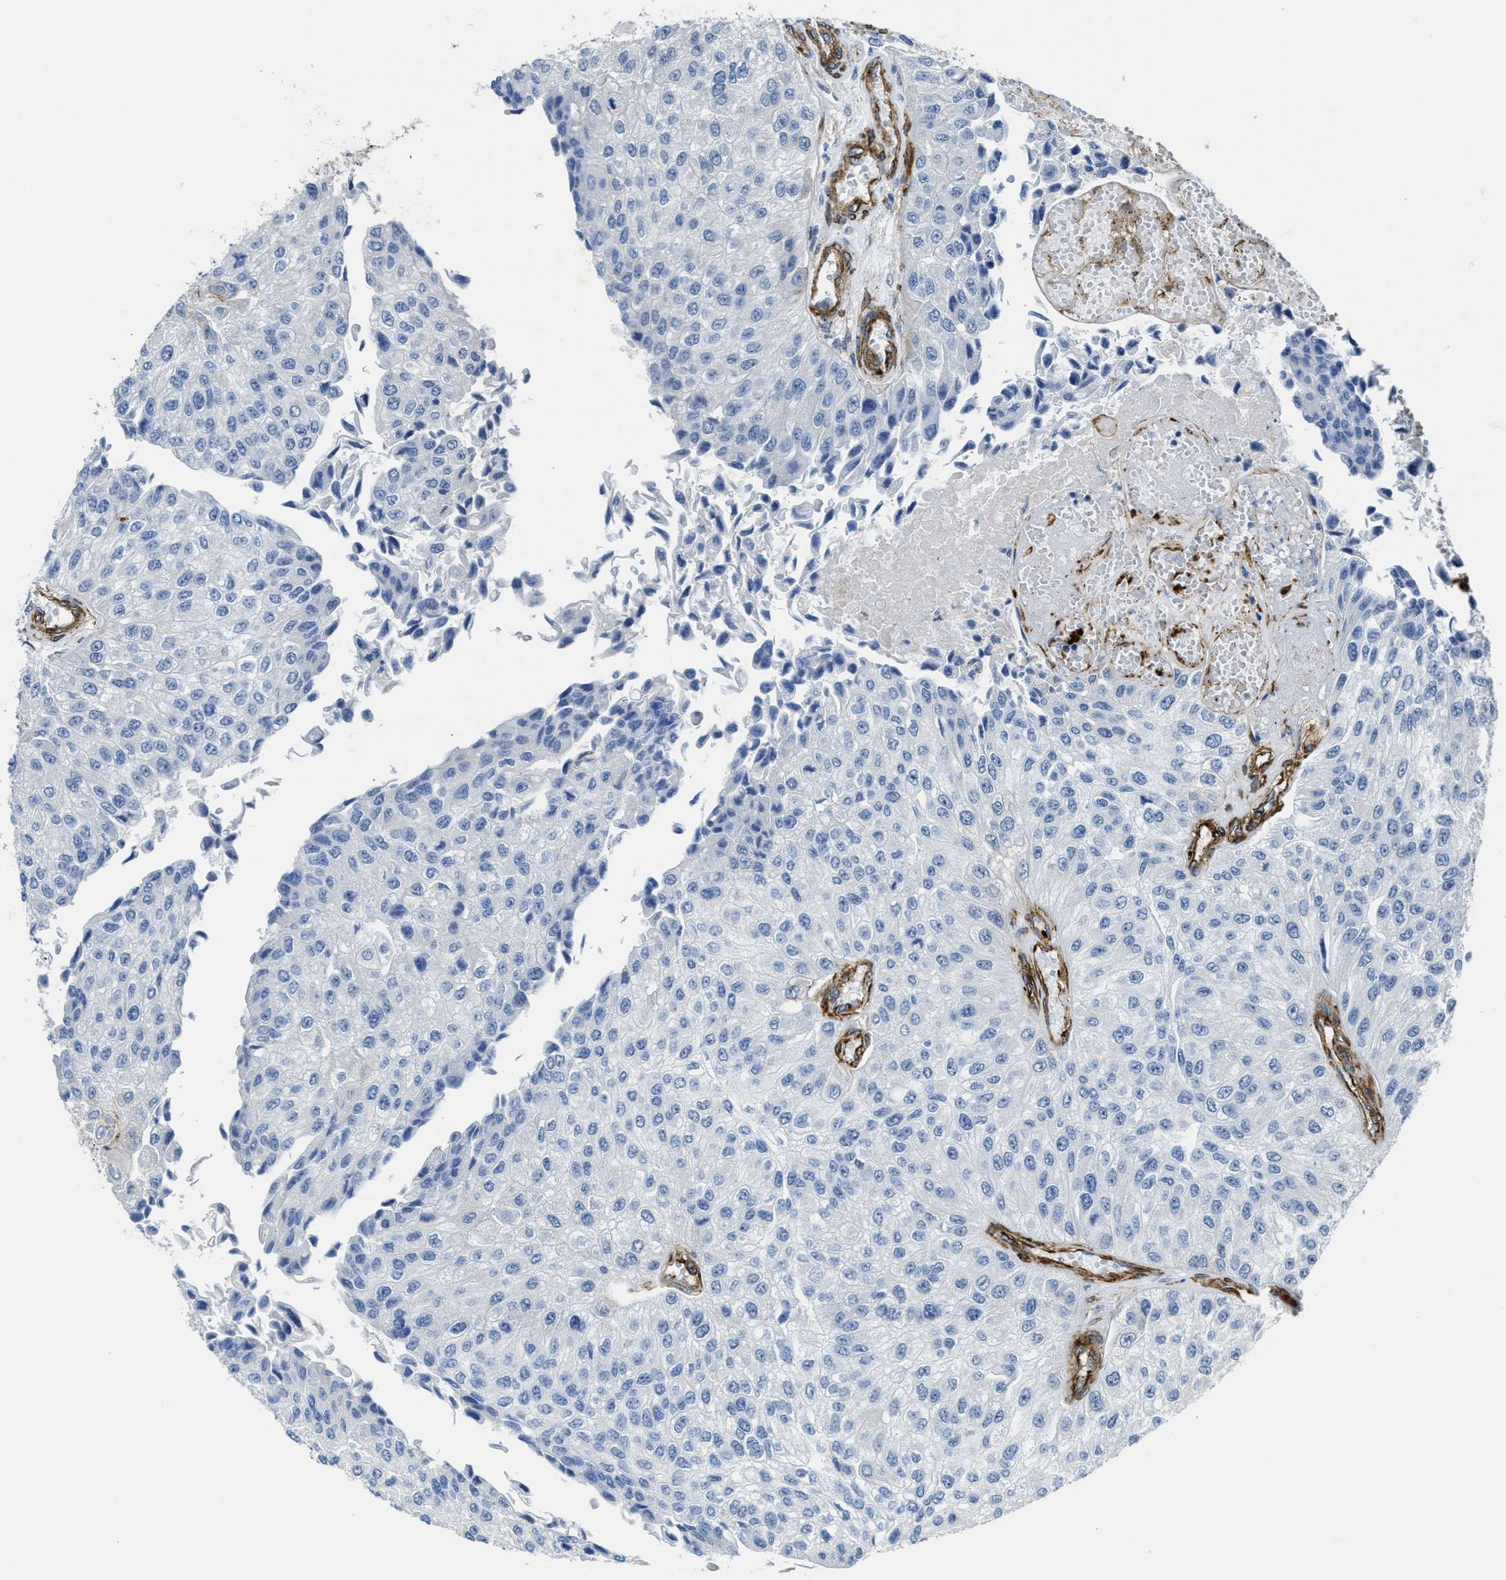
{"staining": {"intensity": "negative", "quantity": "none", "location": "none"}, "tissue": "urothelial cancer", "cell_type": "Tumor cells", "image_type": "cancer", "snomed": [{"axis": "morphology", "description": "Urothelial carcinoma, High grade"}, {"axis": "topography", "description": "Kidney"}, {"axis": "topography", "description": "Urinary bladder"}], "caption": "Immunohistochemistry of urothelial cancer reveals no positivity in tumor cells.", "gene": "NAB1", "patient": {"sex": "male", "age": 77}}